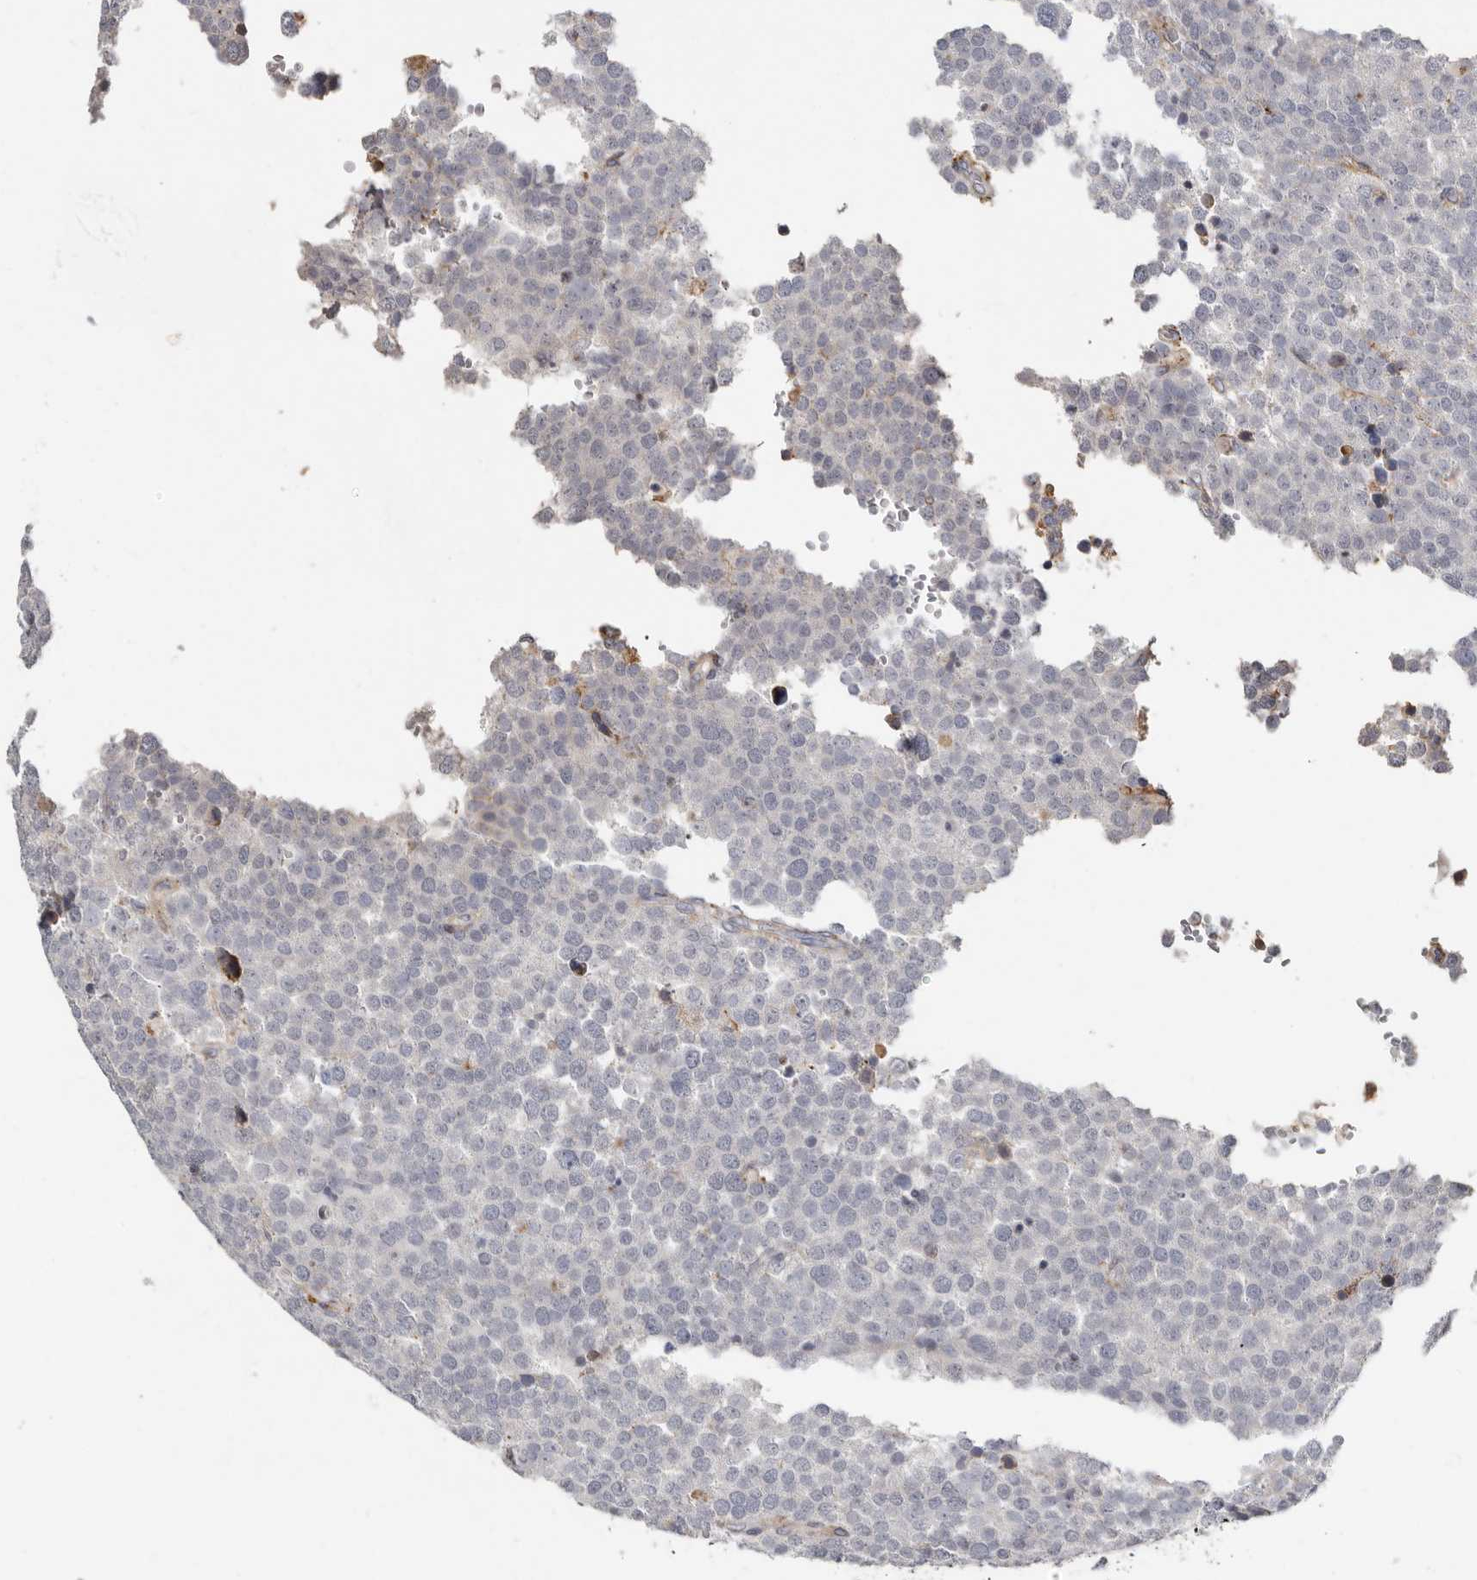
{"staining": {"intensity": "negative", "quantity": "none", "location": "none"}, "tissue": "testis cancer", "cell_type": "Tumor cells", "image_type": "cancer", "snomed": [{"axis": "morphology", "description": "Seminoma, NOS"}, {"axis": "topography", "description": "Testis"}], "caption": "DAB immunohistochemical staining of testis seminoma reveals no significant expression in tumor cells. The staining is performed using DAB brown chromogen with nuclei counter-stained in using hematoxylin.", "gene": "KIF26B", "patient": {"sex": "male", "age": 71}}